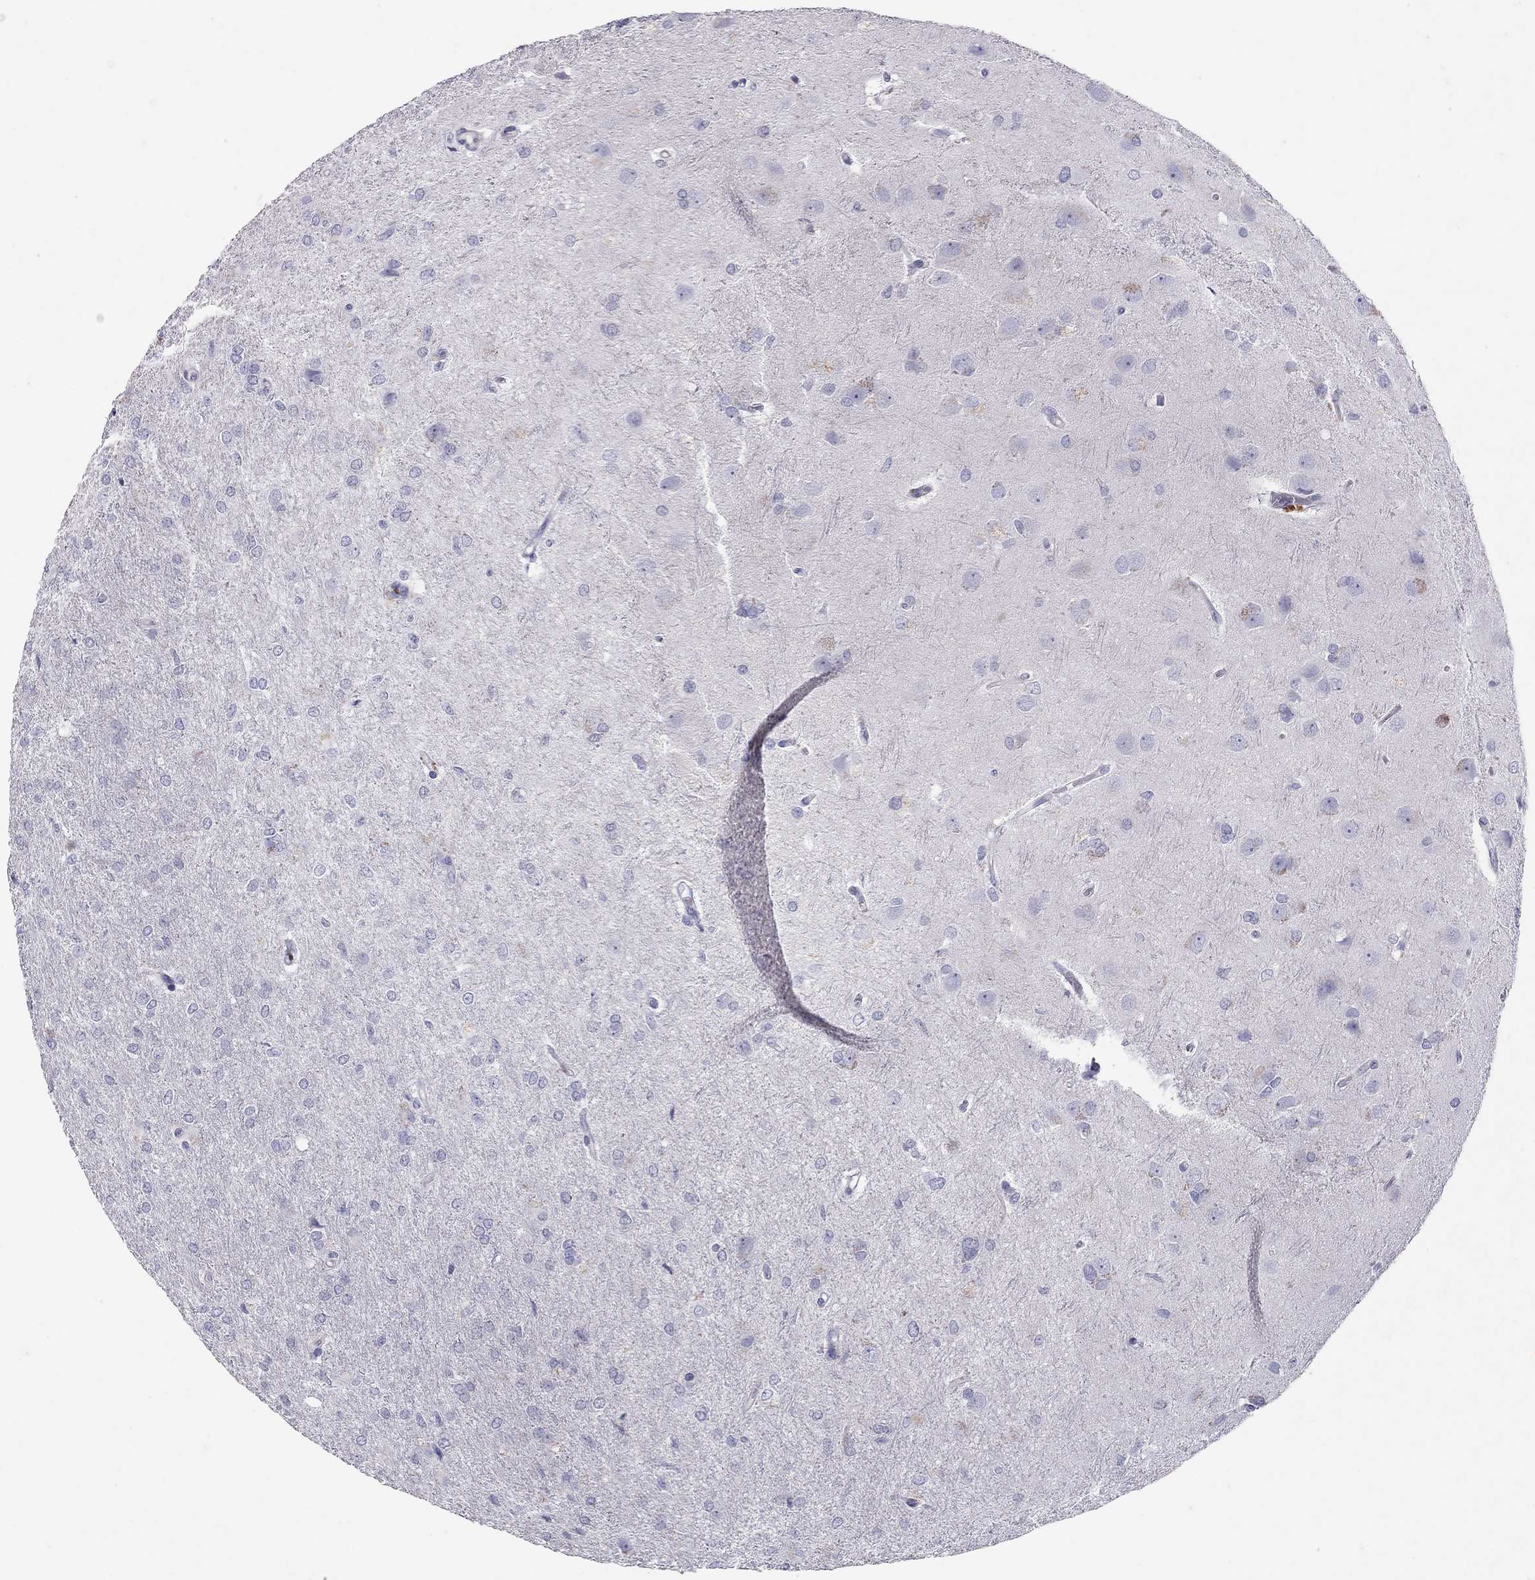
{"staining": {"intensity": "negative", "quantity": "none", "location": "none"}, "tissue": "glioma", "cell_type": "Tumor cells", "image_type": "cancer", "snomed": [{"axis": "morphology", "description": "Glioma, malignant, High grade"}, {"axis": "topography", "description": "Brain"}], "caption": "The immunohistochemistry (IHC) histopathology image has no significant staining in tumor cells of malignant glioma (high-grade) tissue.", "gene": "MUC16", "patient": {"sex": "male", "age": 68}}